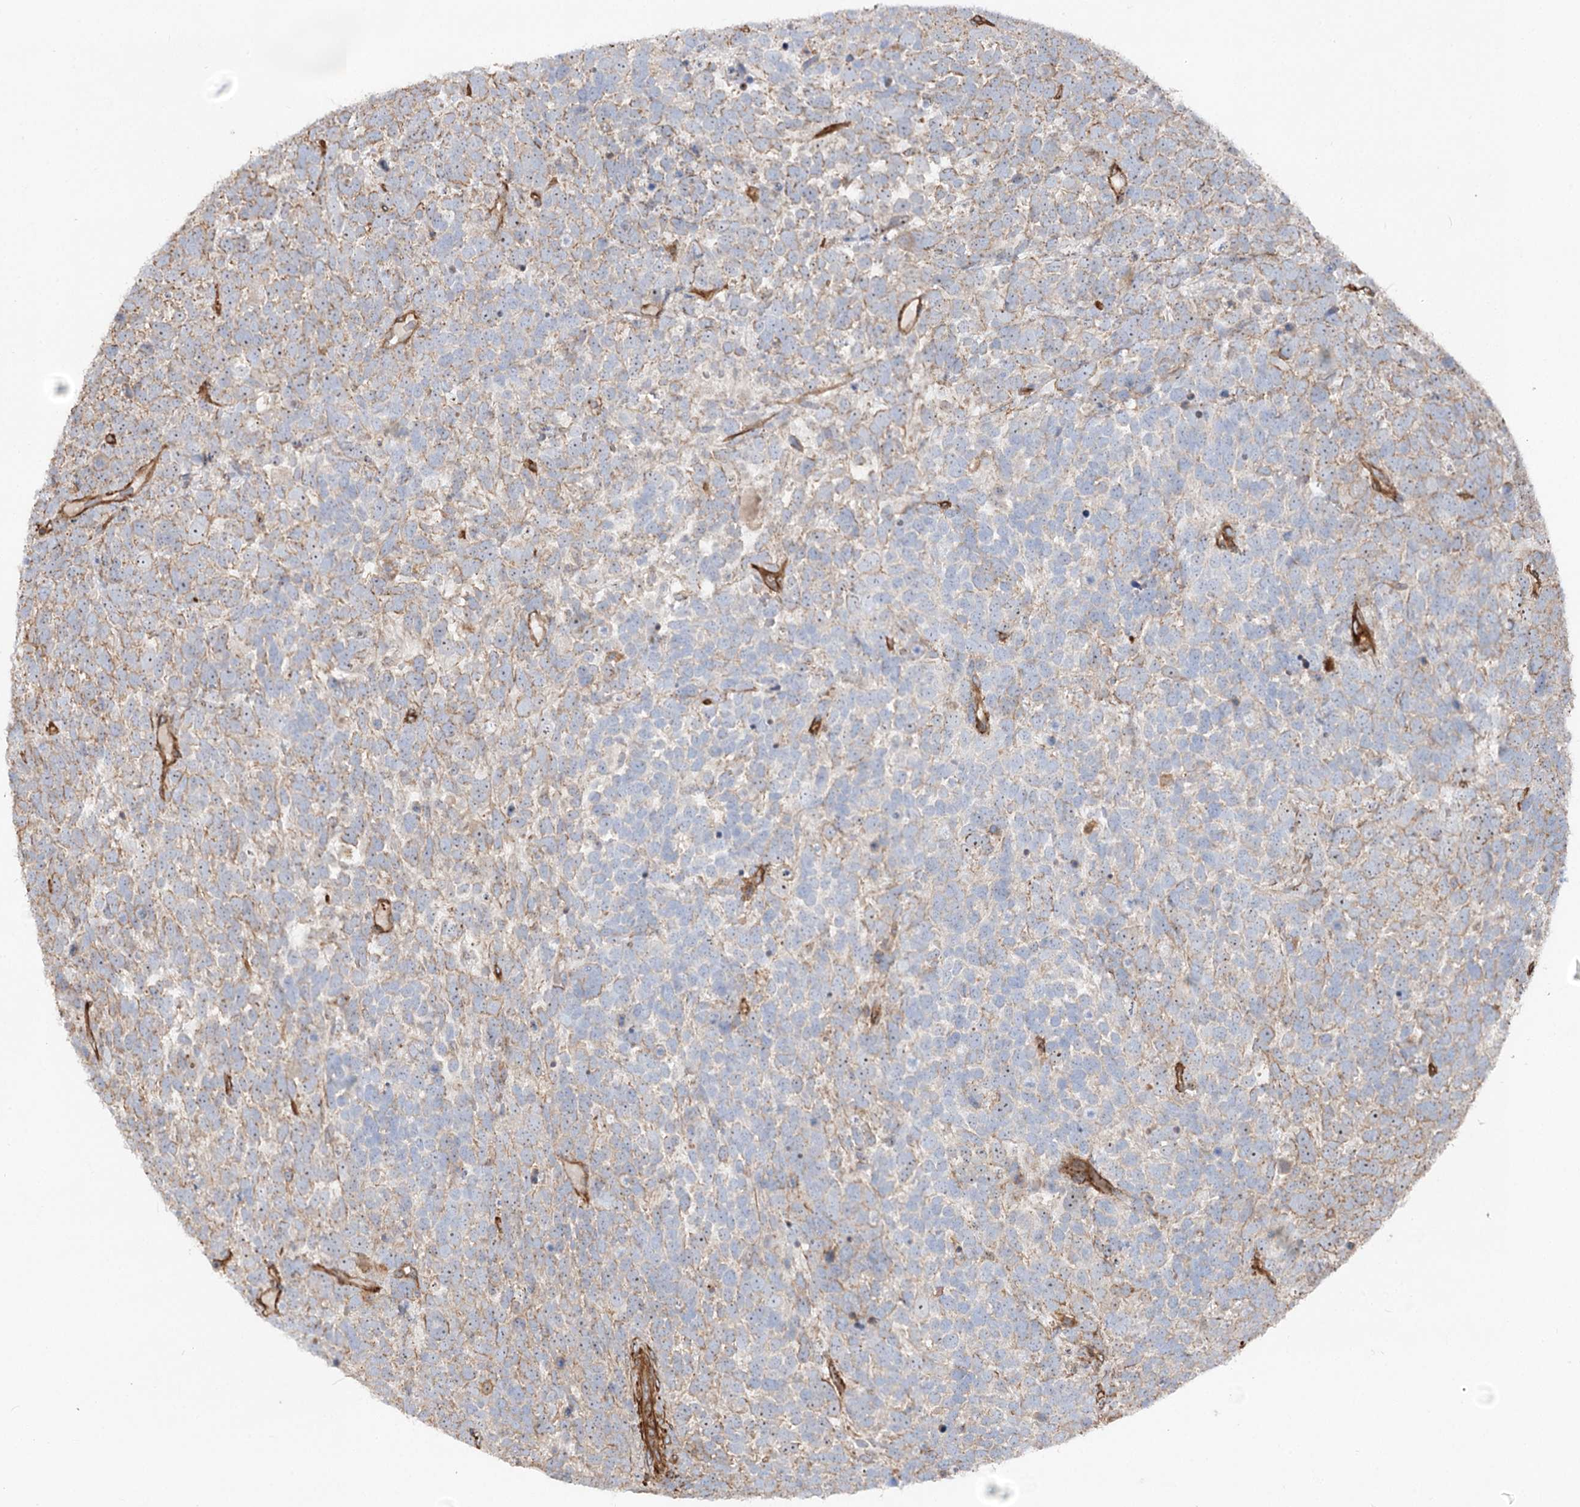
{"staining": {"intensity": "negative", "quantity": "none", "location": "none"}, "tissue": "urothelial cancer", "cell_type": "Tumor cells", "image_type": "cancer", "snomed": [{"axis": "morphology", "description": "Urothelial carcinoma, High grade"}, {"axis": "topography", "description": "Urinary bladder"}], "caption": "Tumor cells are negative for protein expression in human urothelial cancer.", "gene": "WDR36", "patient": {"sex": "female", "age": 82}}